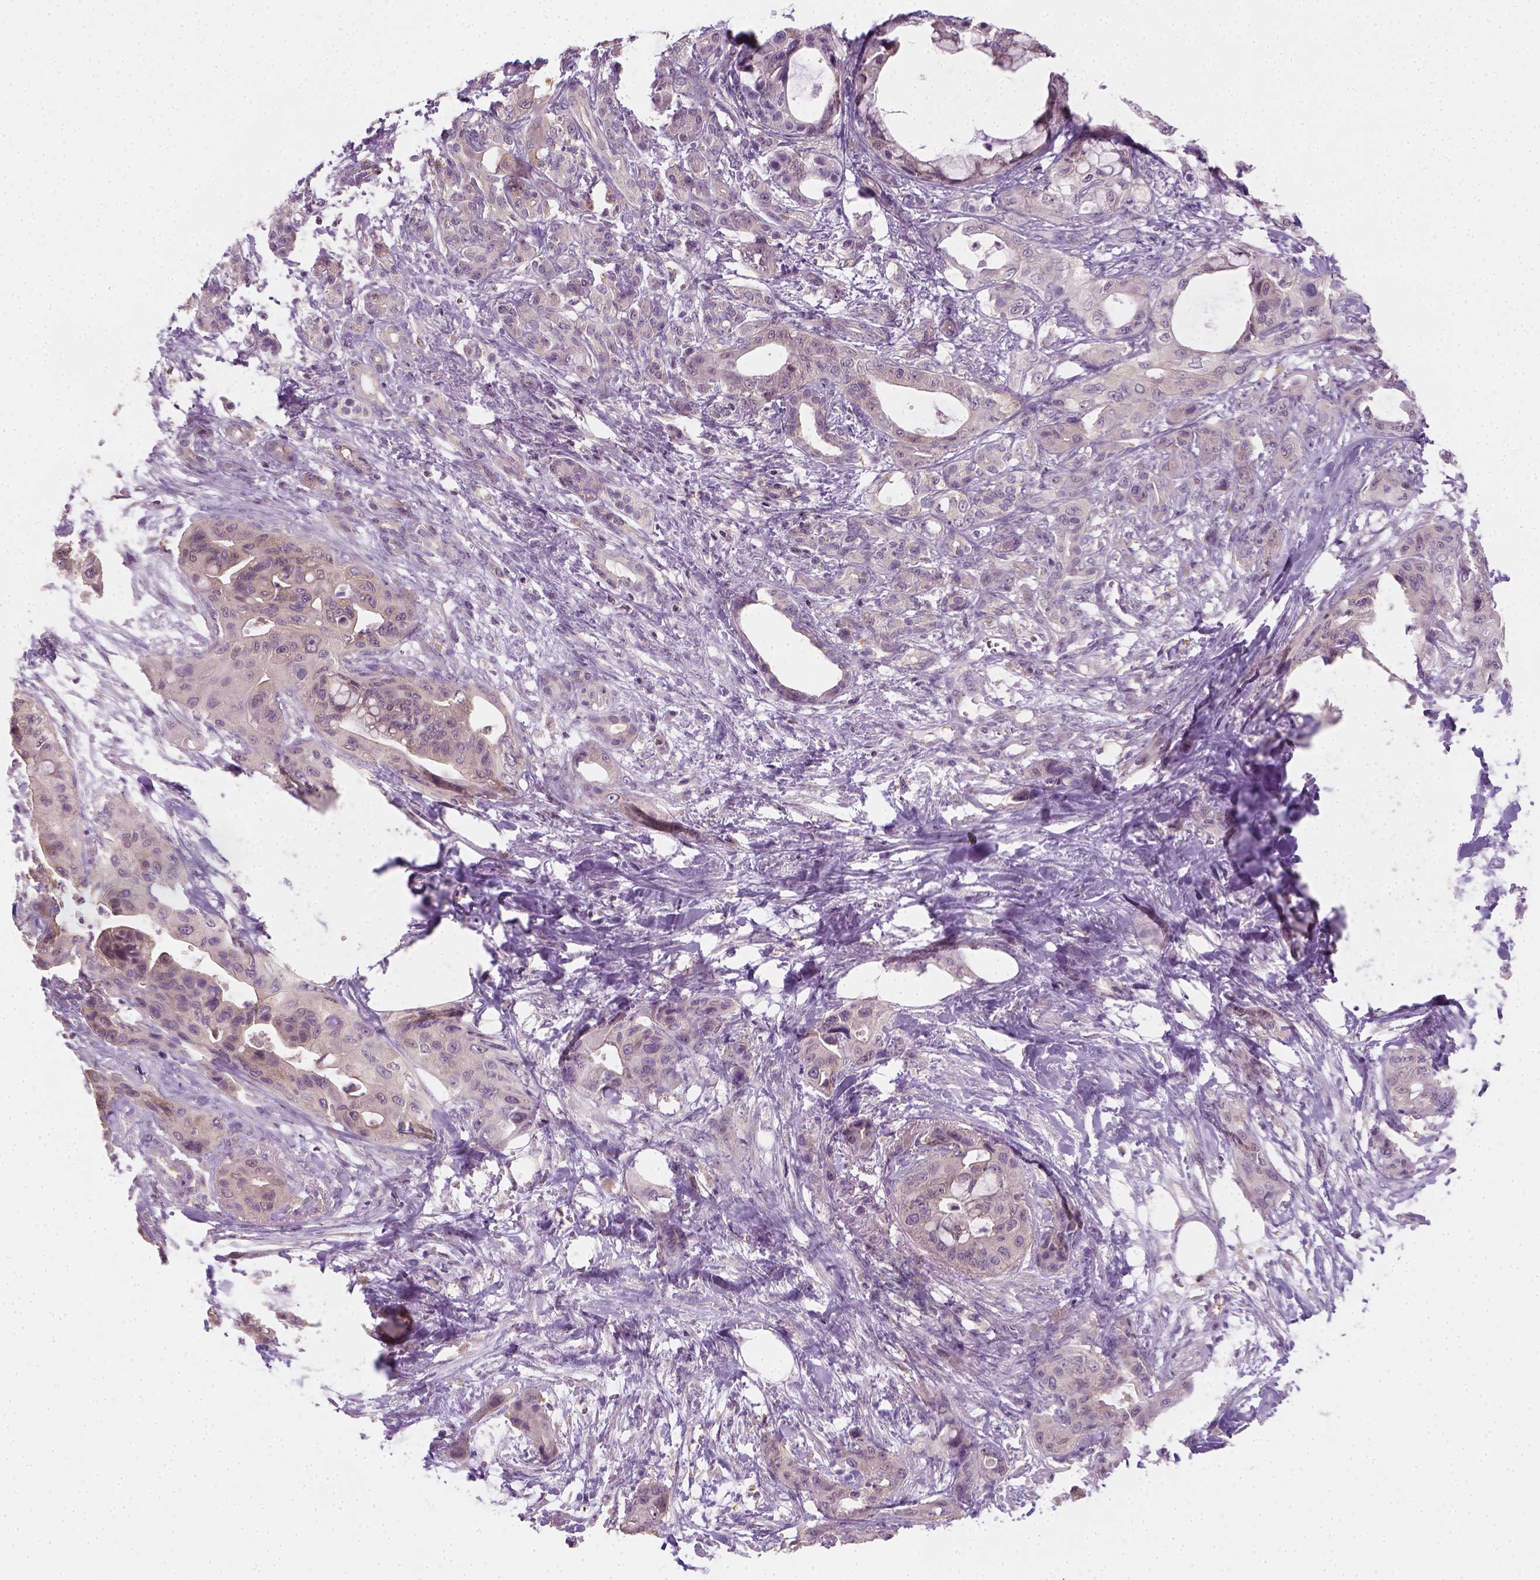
{"staining": {"intensity": "weak", "quantity": "25%-75%", "location": "cytoplasmic/membranous"}, "tissue": "pancreatic cancer", "cell_type": "Tumor cells", "image_type": "cancer", "snomed": [{"axis": "morphology", "description": "Adenocarcinoma, NOS"}, {"axis": "topography", "description": "Pancreas"}], "caption": "High-power microscopy captured an immunohistochemistry photomicrograph of adenocarcinoma (pancreatic), revealing weak cytoplasmic/membranous staining in approximately 25%-75% of tumor cells.", "gene": "EPHB1", "patient": {"sex": "male", "age": 71}}